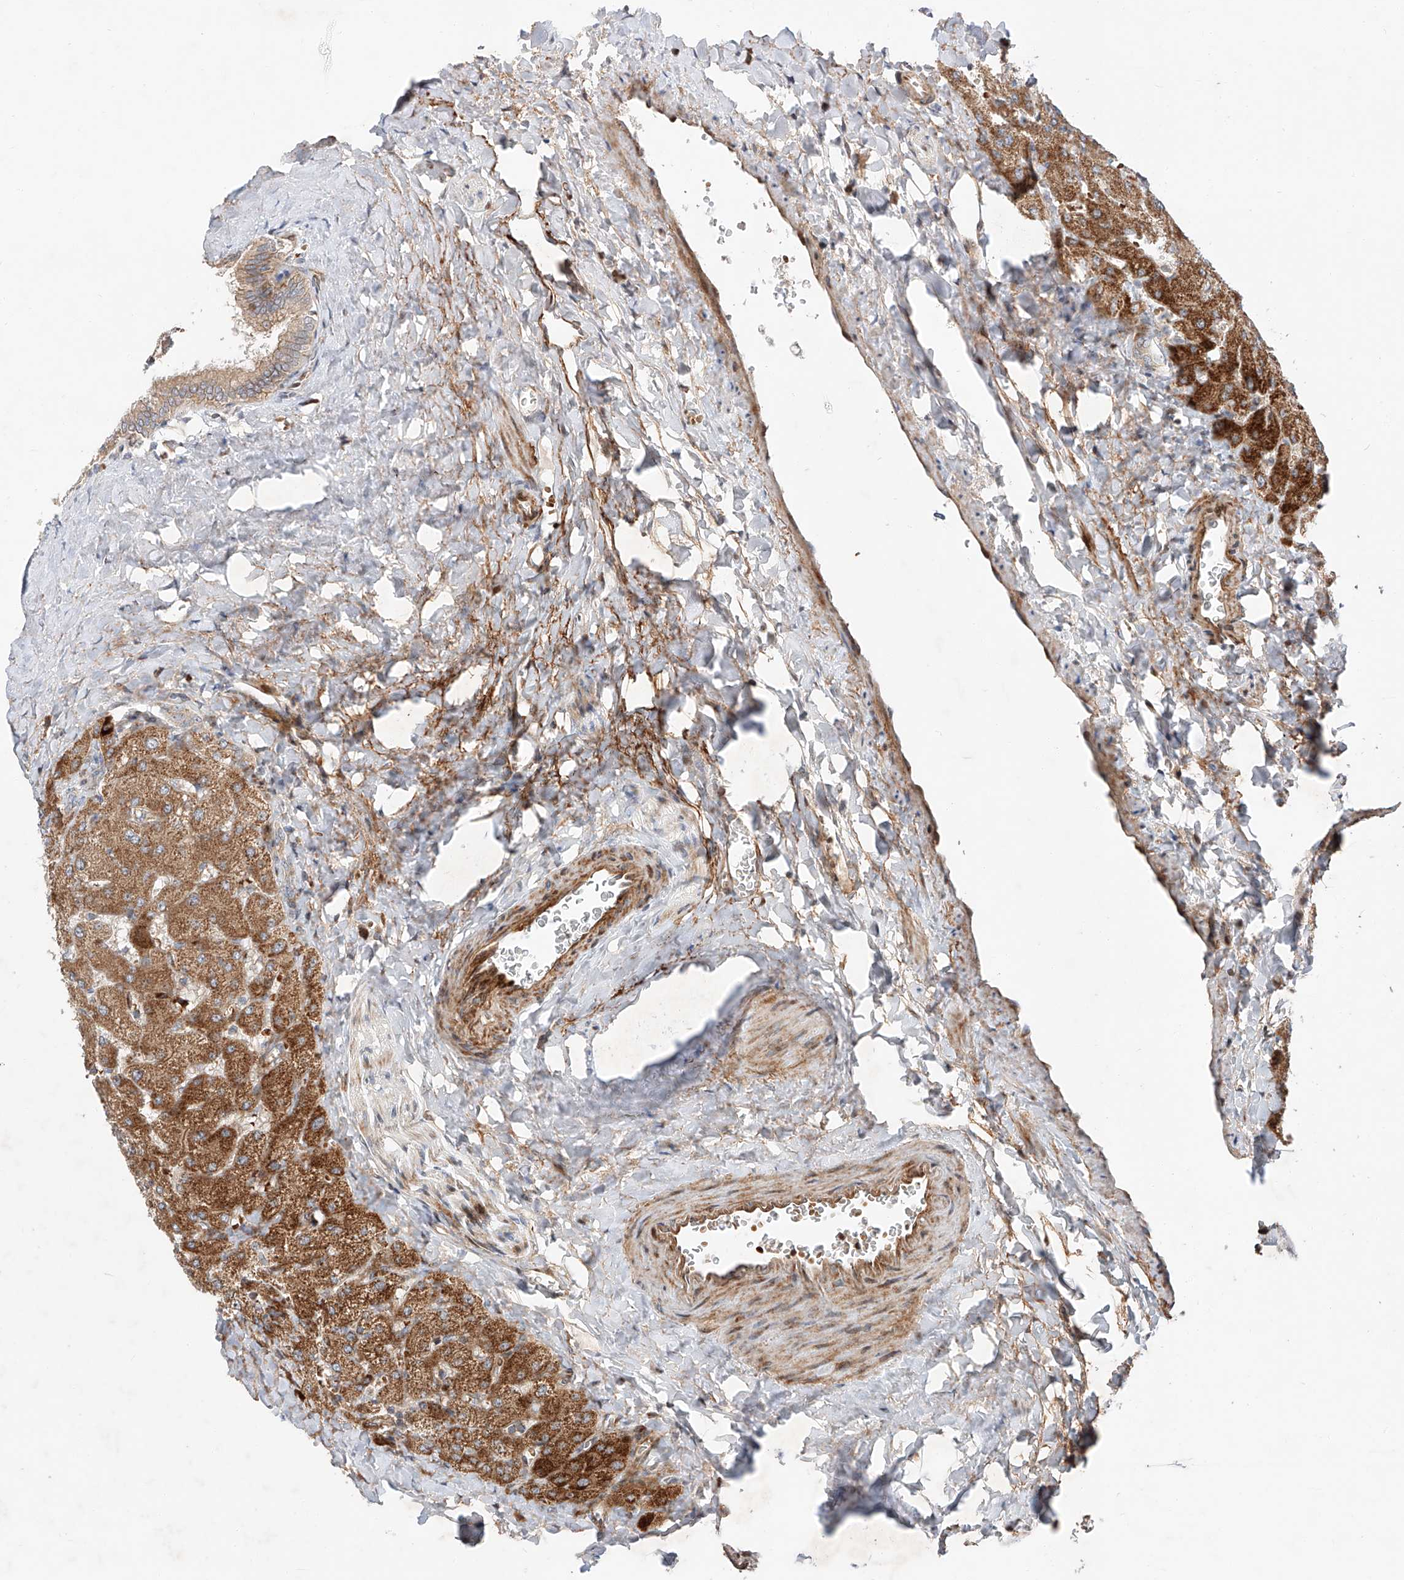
{"staining": {"intensity": "negative", "quantity": "none", "location": "none"}, "tissue": "liver", "cell_type": "Cholangiocytes", "image_type": "normal", "snomed": [{"axis": "morphology", "description": "Normal tissue, NOS"}, {"axis": "topography", "description": "Liver"}], "caption": "An image of human liver is negative for staining in cholangiocytes. (Stains: DAB (3,3'-diaminobenzidine) IHC with hematoxylin counter stain, Microscopy: brightfield microscopy at high magnification).", "gene": "USF3", "patient": {"sex": "male", "age": 55}}